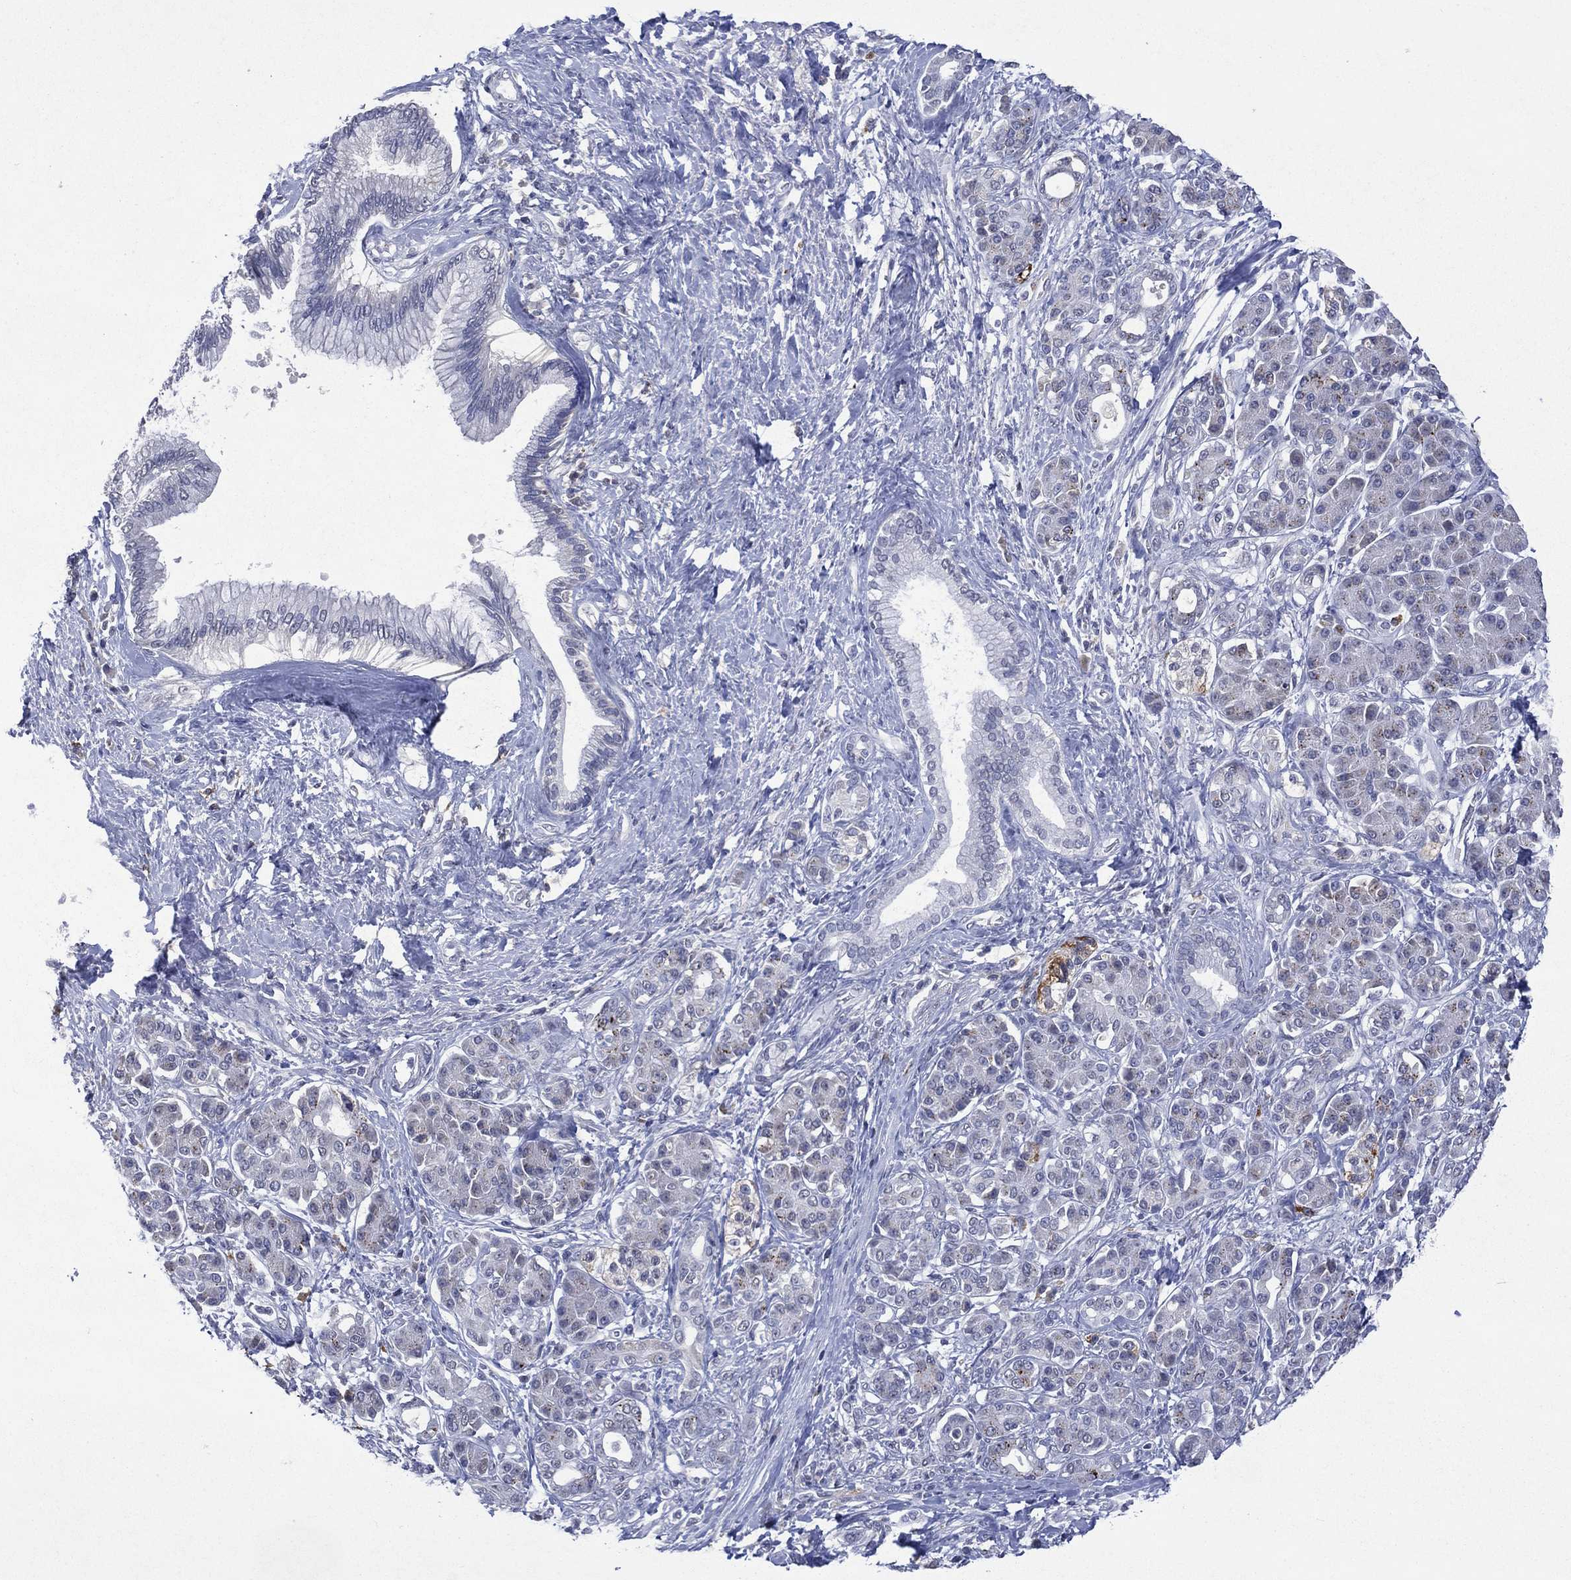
{"staining": {"intensity": "negative", "quantity": "none", "location": "none"}, "tissue": "pancreatic cancer", "cell_type": "Tumor cells", "image_type": "cancer", "snomed": [{"axis": "morphology", "description": "Adenocarcinoma, NOS"}, {"axis": "topography", "description": "Pancreas"}], "caption": "This micrograph is of pancreatic cancer stained with immunohistochemistry to label a protein in brown with the nuclei are counter-stained blue. There is no staining in tumor cells.", "gene": "ASB10", "patient": {"sex": "female", "age": 73}}